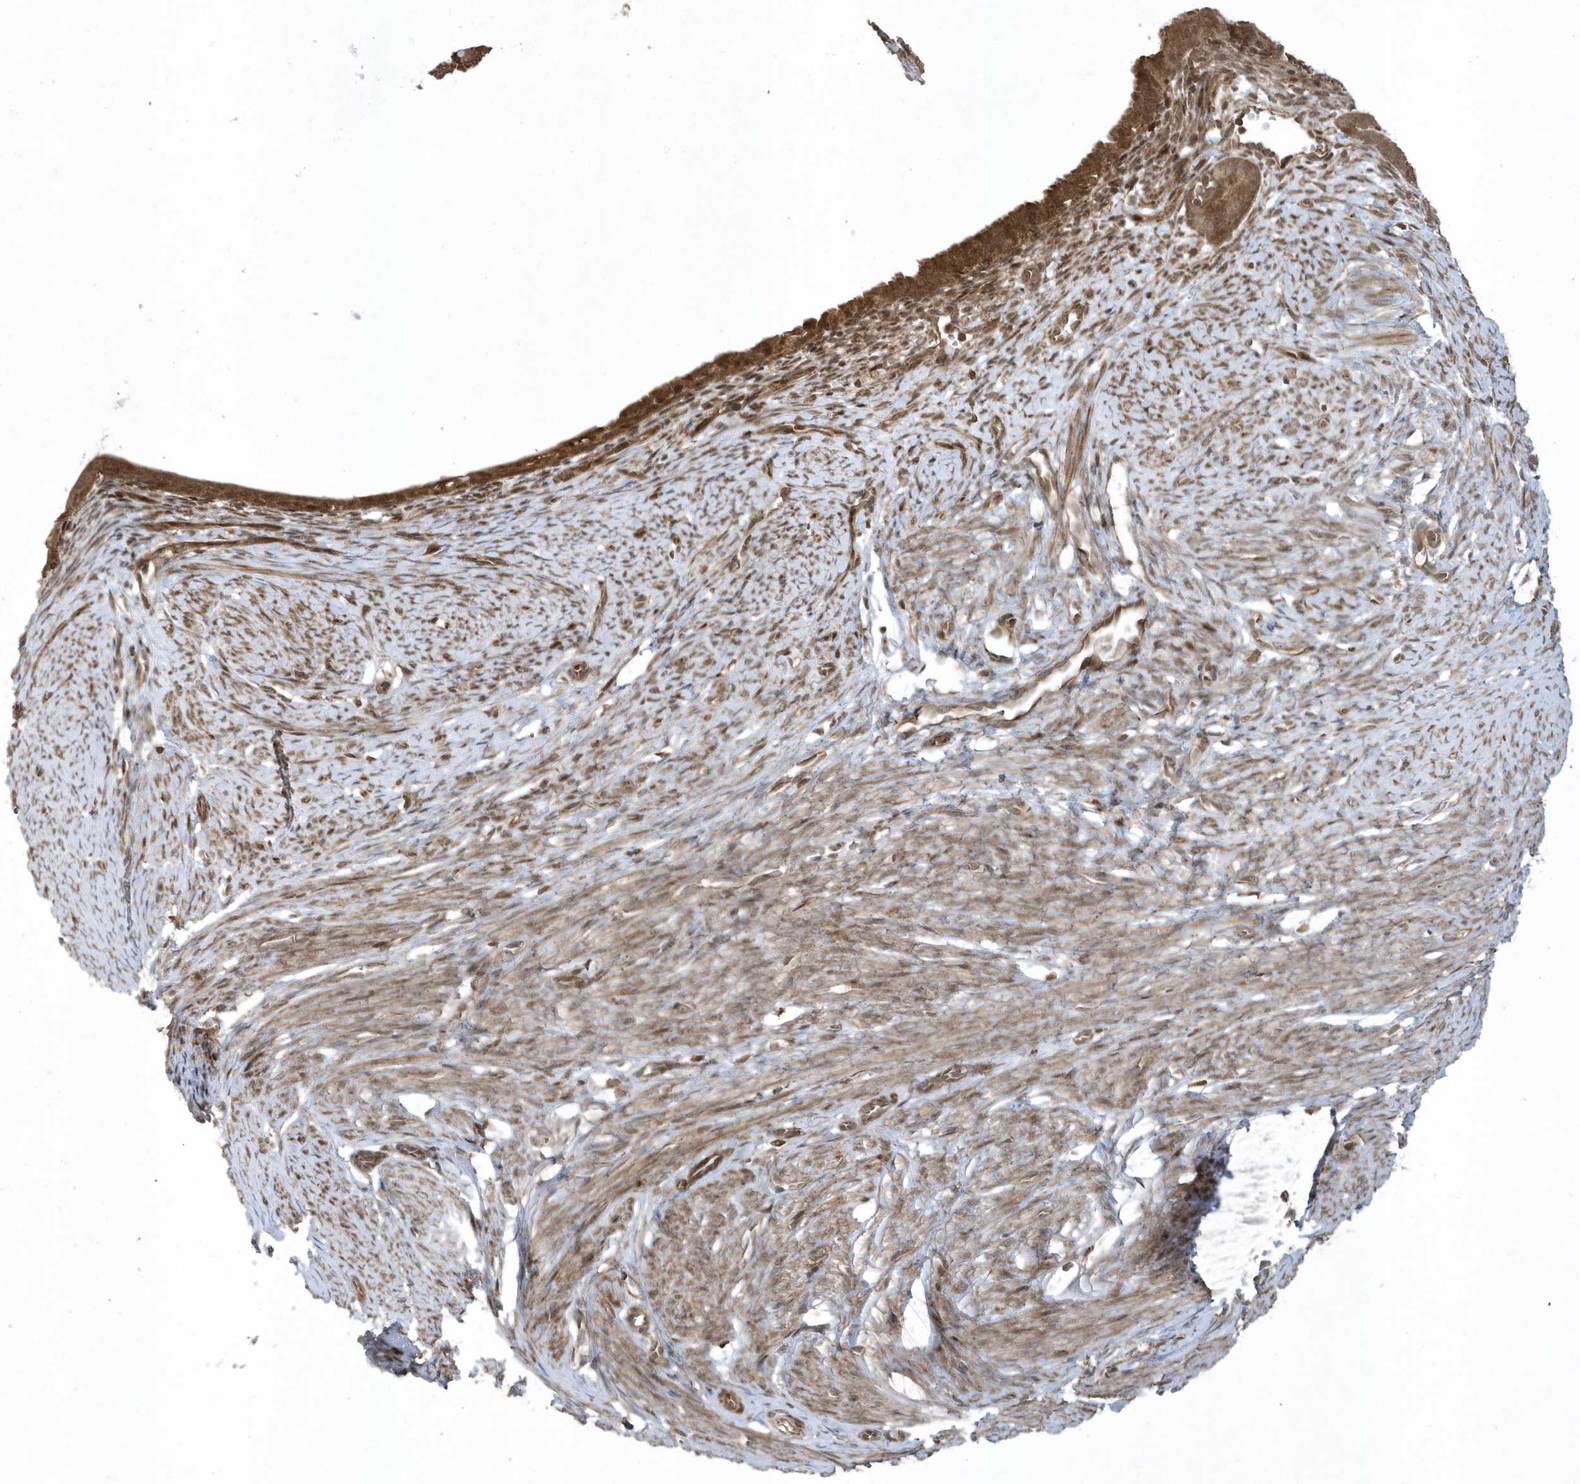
{"staining": {"intensity": "strong", "quantity": ">75%", "location": "cytoplasmic/membranous"}, "tissue": "endometrial cancer", "cell_type": "Tumor cells", "image_type": "cancer", "snomed": [{"axis": "morphology", "description": "Adenocarcinoma, NOS"}, {"axis": "topography", "description": "Endometrium"}], "caption": "A histopathology image of adenocarcinoma (endometrial) stained for a protein reveals strong cytoplasmic/membranous brown staining in tumor cells. The protein of interest is stained brown, and the nuclei are stained in blue (DAB (3,3'-diaminobenzidine) IHC with brightfield microscopy, high magnification).", "gene": "STAMBP", "patient": {"sex": "female", "age": 51}}